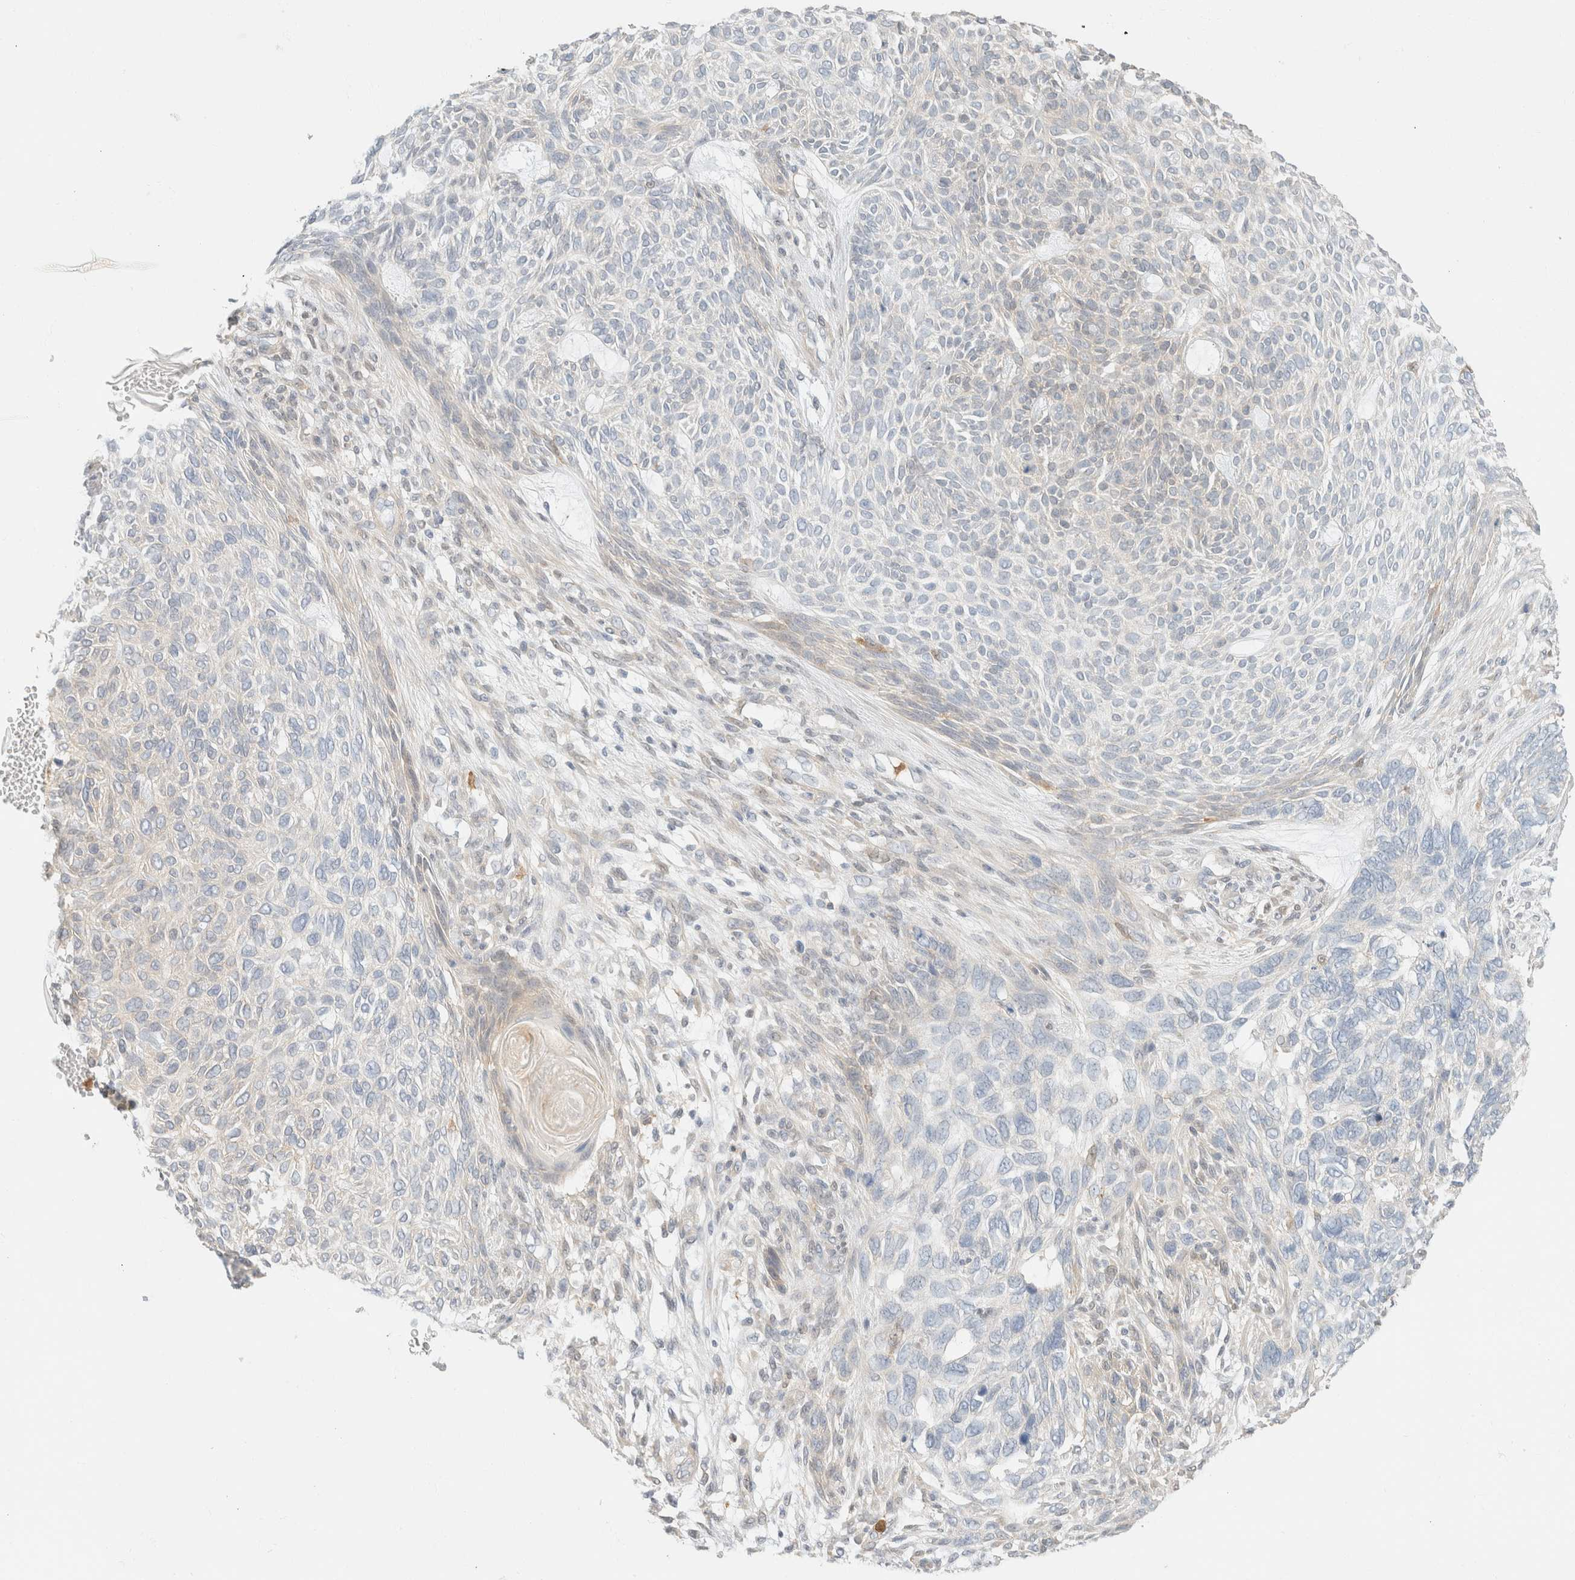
{"staining": {"intensity": "negative", "quantity": "none", "location": "none"}, "tissue": "skin cancer", "cell_type": "Tumor cells", "image_type": "cancer", "snomed": [{"axis": "morphology", "description": "Basal cell carcinoma"}, {"axis": "topography", "description": "Skin"}], "caption": "High power microscopy histopathology image of an immunohistochemistry (IHC) image of skin basal cell carcinoma, revealing no significant expression in tumor cells. Nuclei are stained in blue.", "gene": "GPI", "patient": {"sex": "male", "age": 55}}